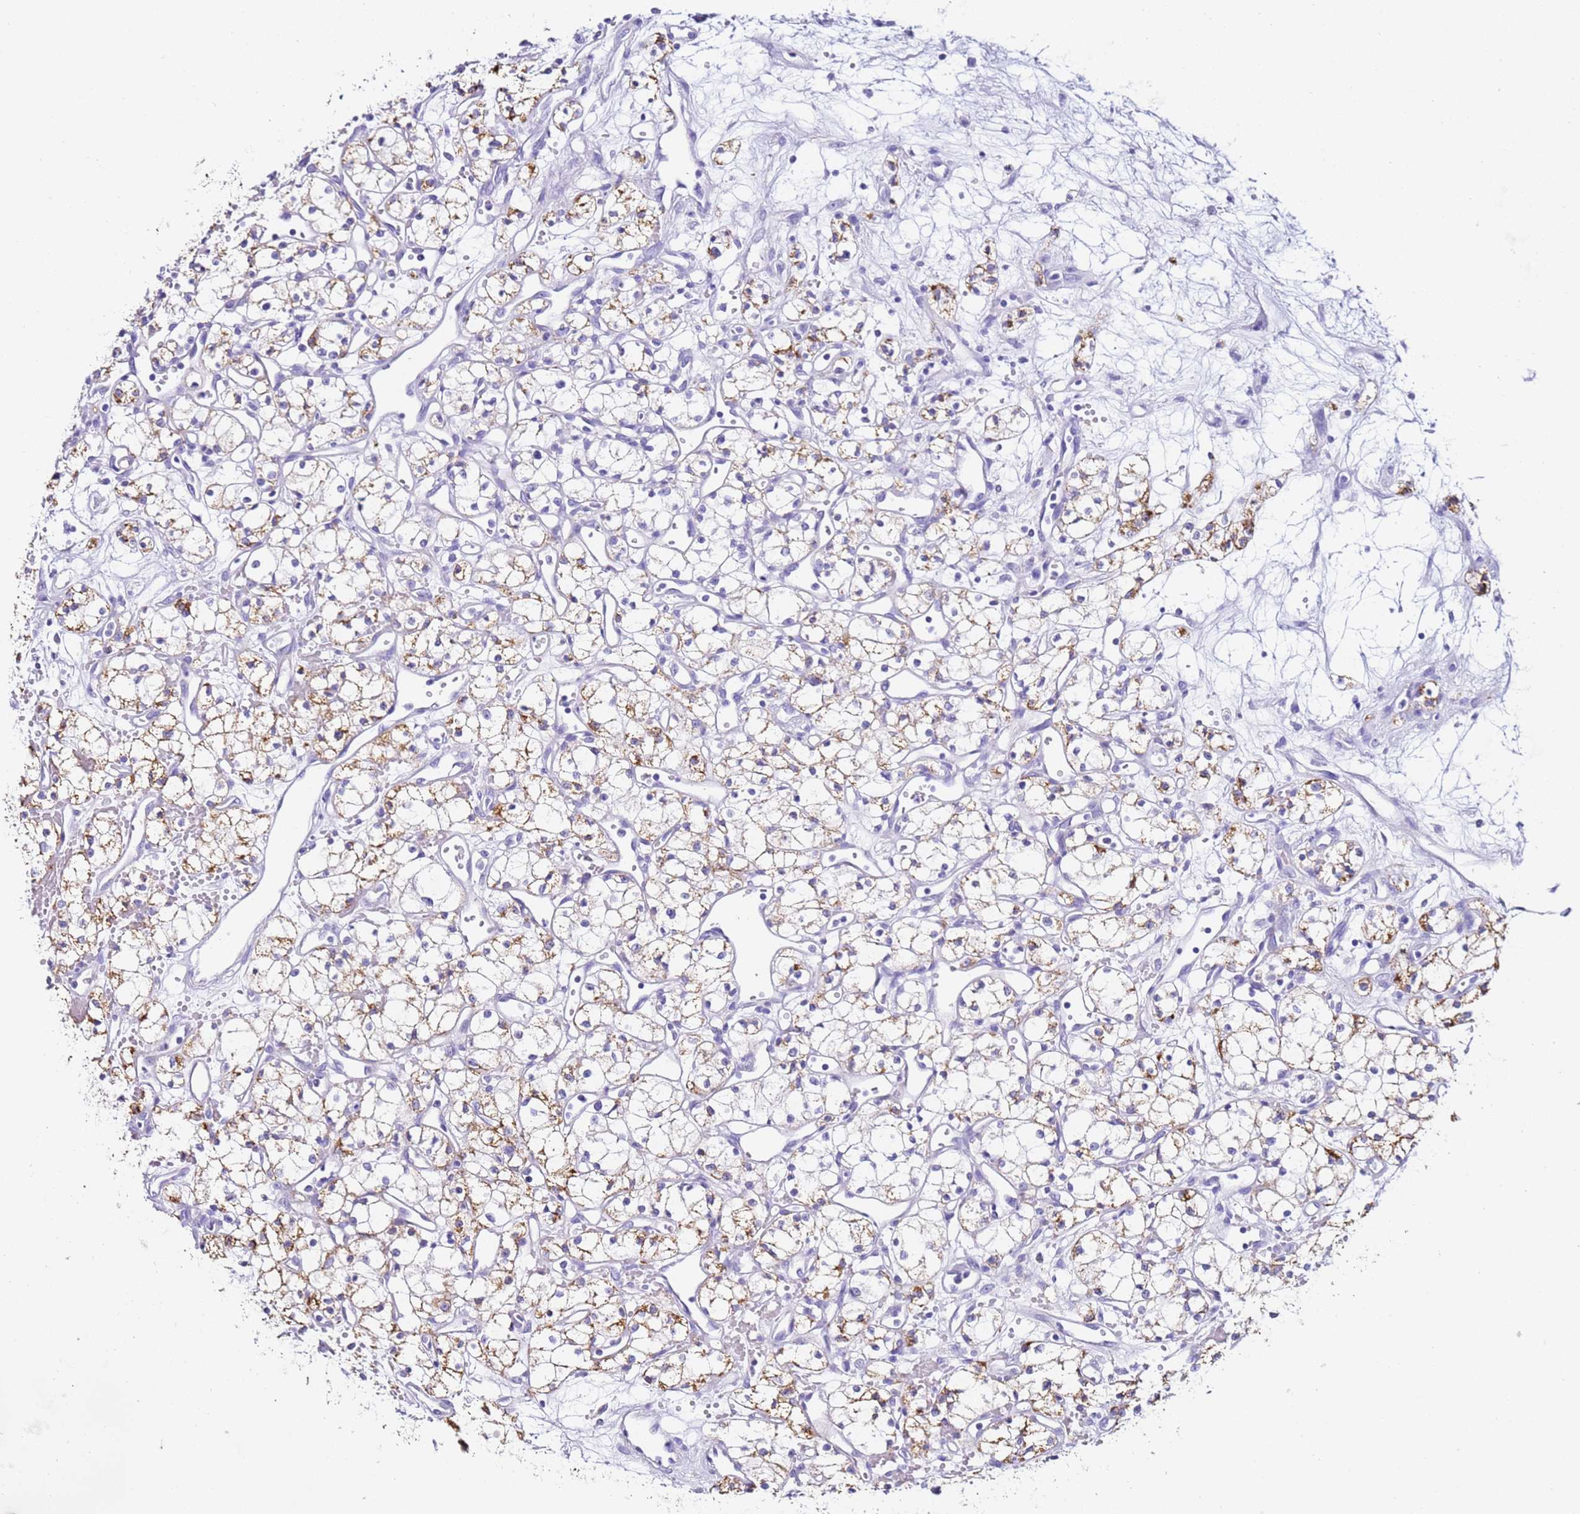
{"staining": {"intensity": "moderate", "quantity": "25%-75%", "location": "cytoplasmic/membranous"}, "tissue": "renal cancer", "cell_type": "Tumor cells", "image_type": "cancer", "snomed": [{"axis": "morphology", "description": "Adenocarcinoma, NOS"}, {"axis": "topography", "description": "Kidney"}], "caption": "Human adenocarcinoma (renal) stained for a protein (brown) displays moderate cytoplasmic/membranous positive expression in approximately 25%-75% of tumor cells.", "gene": "PTBP2", "patient": {"sex": "male", "age": 59}}